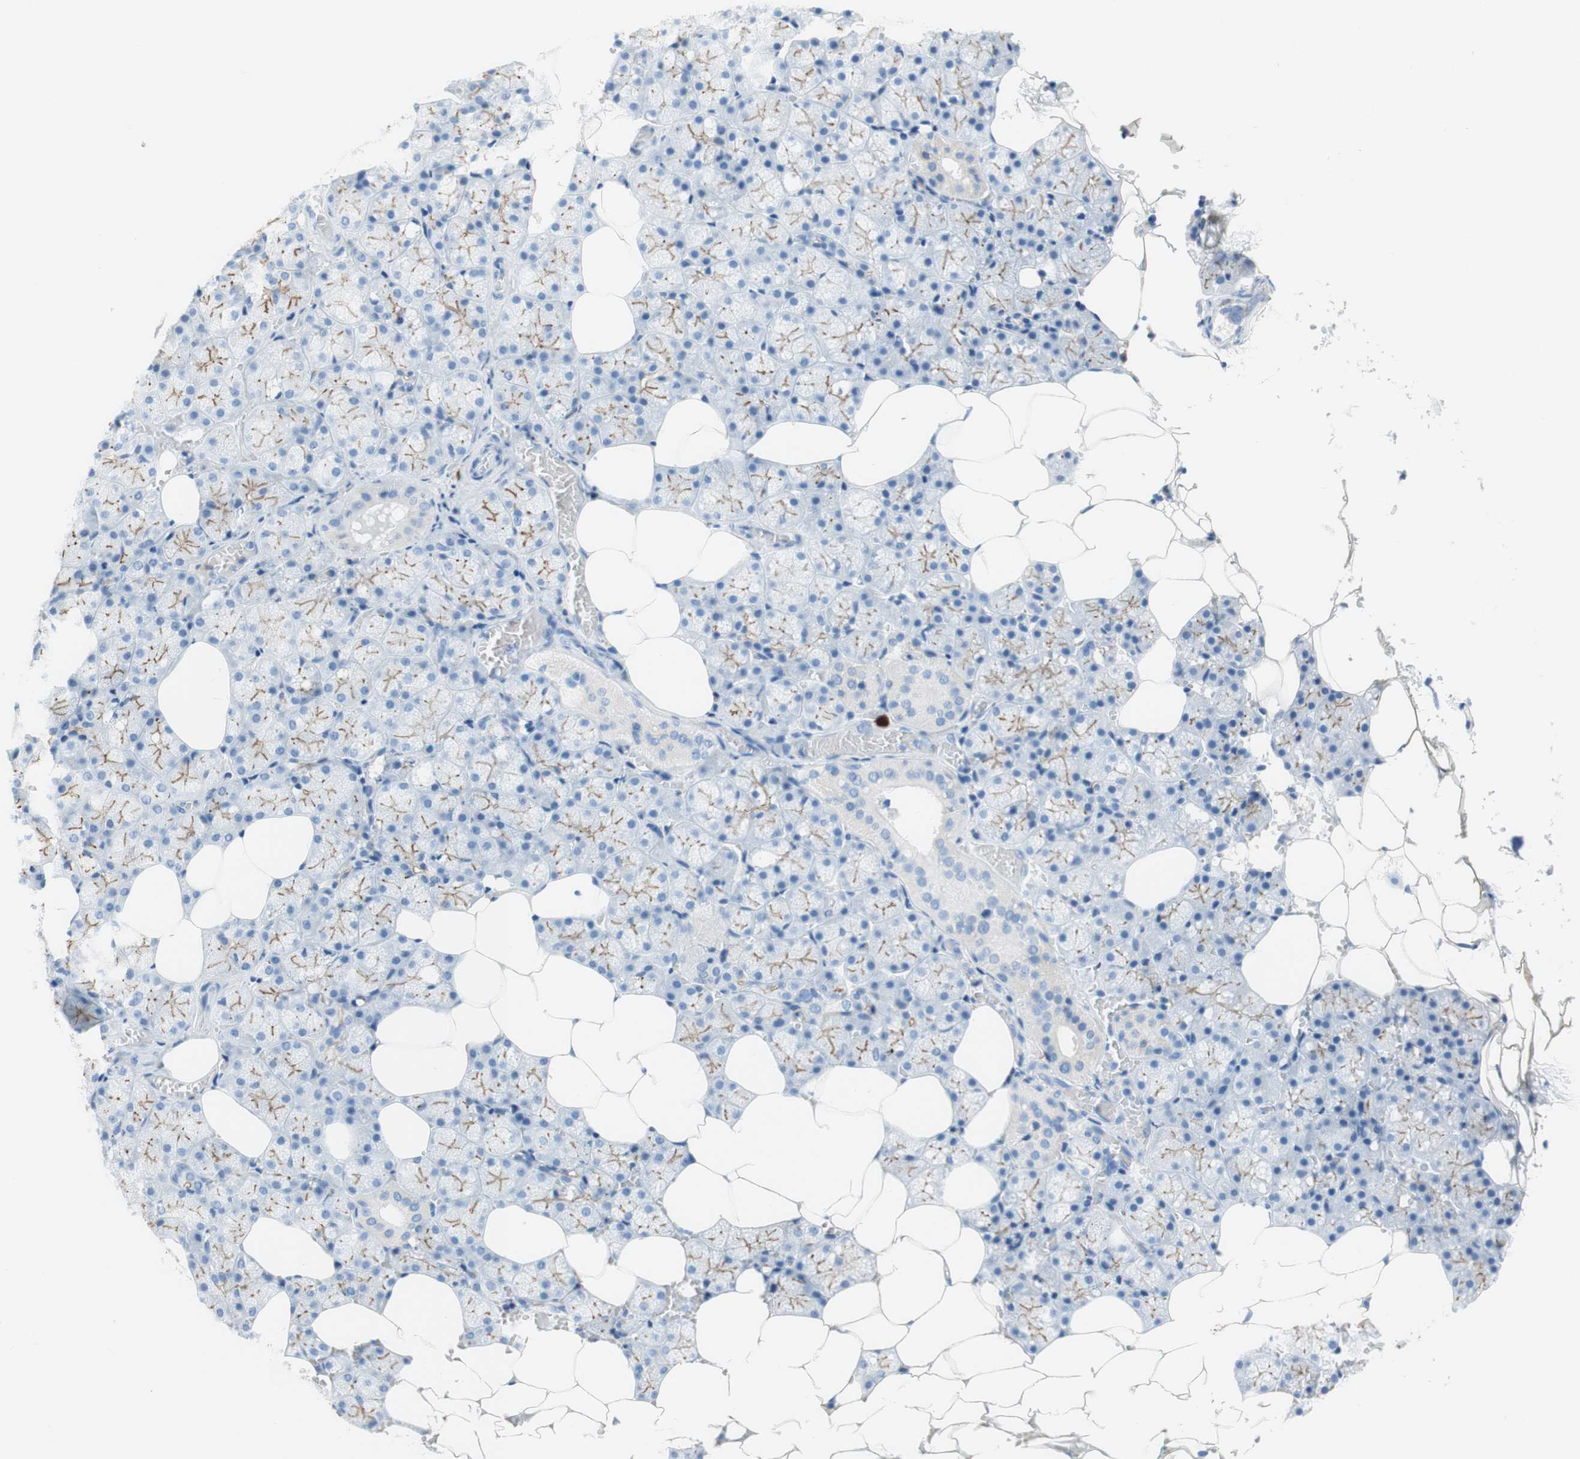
{"staining": {"intensity": "moderate", "quantity": "25%-75%", "location": "cytoplasmic/membranous"}, "tissue": "salivary gland", "cell_type": "Glandular cells", "image_type": "normal", "snomed": [{"axis": "morphology", "description": "Normal tissue, NOS"}, {"axis": "topography", "description": "Salivary gland"}], "caption": "This micrograph exhibits normal salivary gland stained with immunohistochemistry to label a protein in brown. The cytoplasmic/membranous of glandular cells show moderate positivity for the protein. Nuclei are counter-stained blue.", "gene": "CEACAM1", "patient": {"sex": "male", "age": 62}}